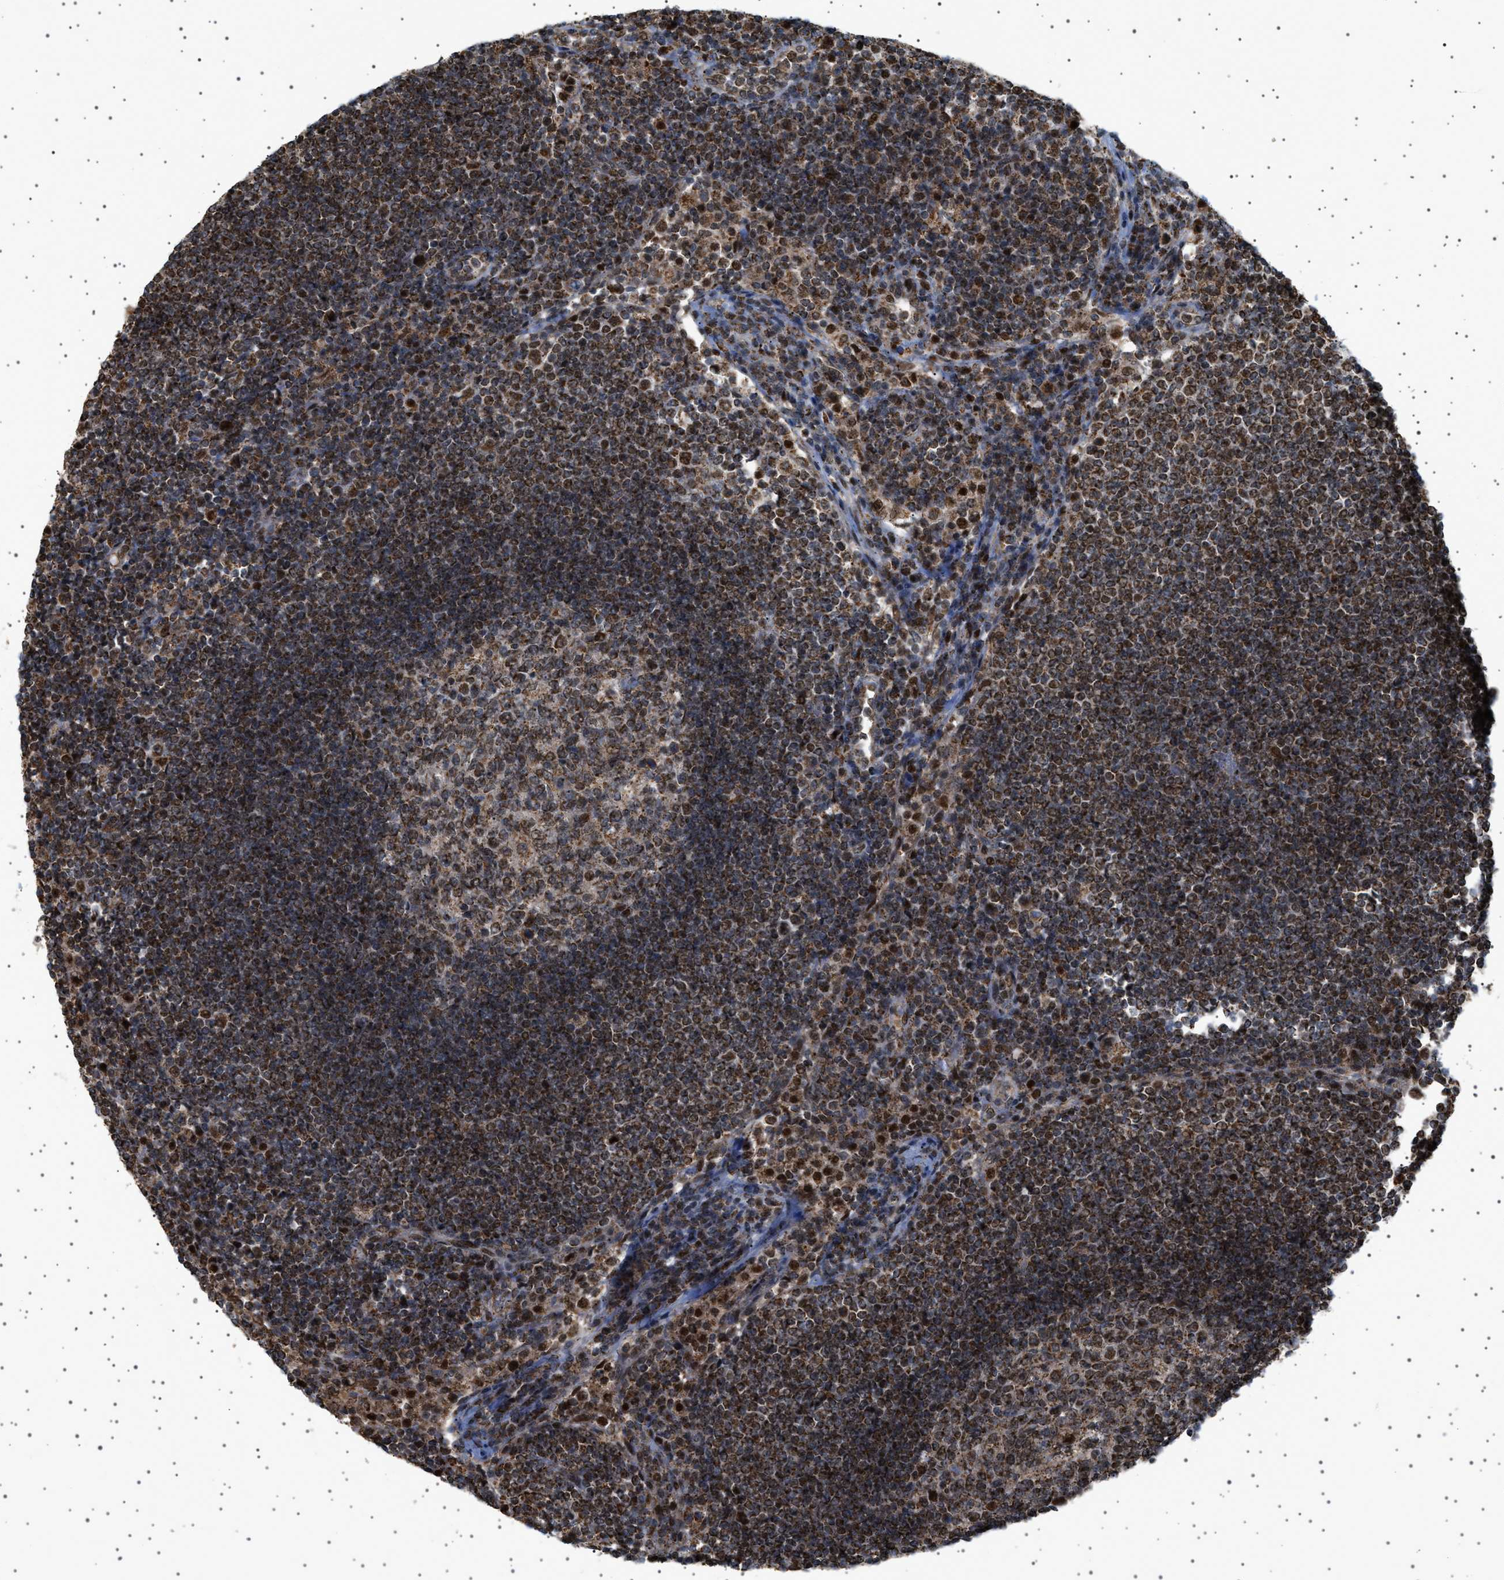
{"staining": {"intensity": "moderate", "quantity": ">75%", "location": "cytoplasmic/membranous,nuclear"}, "tissue": "lymph node", "cell_type": "Germinal center cells", "image_type": "normal", "snomed": [{"axis": "morphology", "description": "Normal tissue, NOS"}, {"axis": "topography", "description": "Lymph node"}], "caption": "High-magnification brightfield microscopy of unremarkable lymph node stained with DAB (3,3'-diaminobenzidine) (brown) and counterstained with hematoxylin (blue). germinal center cells exhibit moderate cytoplasmic/membranous,nuclear staining is seen in approximately>75% of cells. (Brightfield microscopy of DAB IHC at high magnification).", "gene": "MELK", "patient": {"sex": "female", "age": 53}}